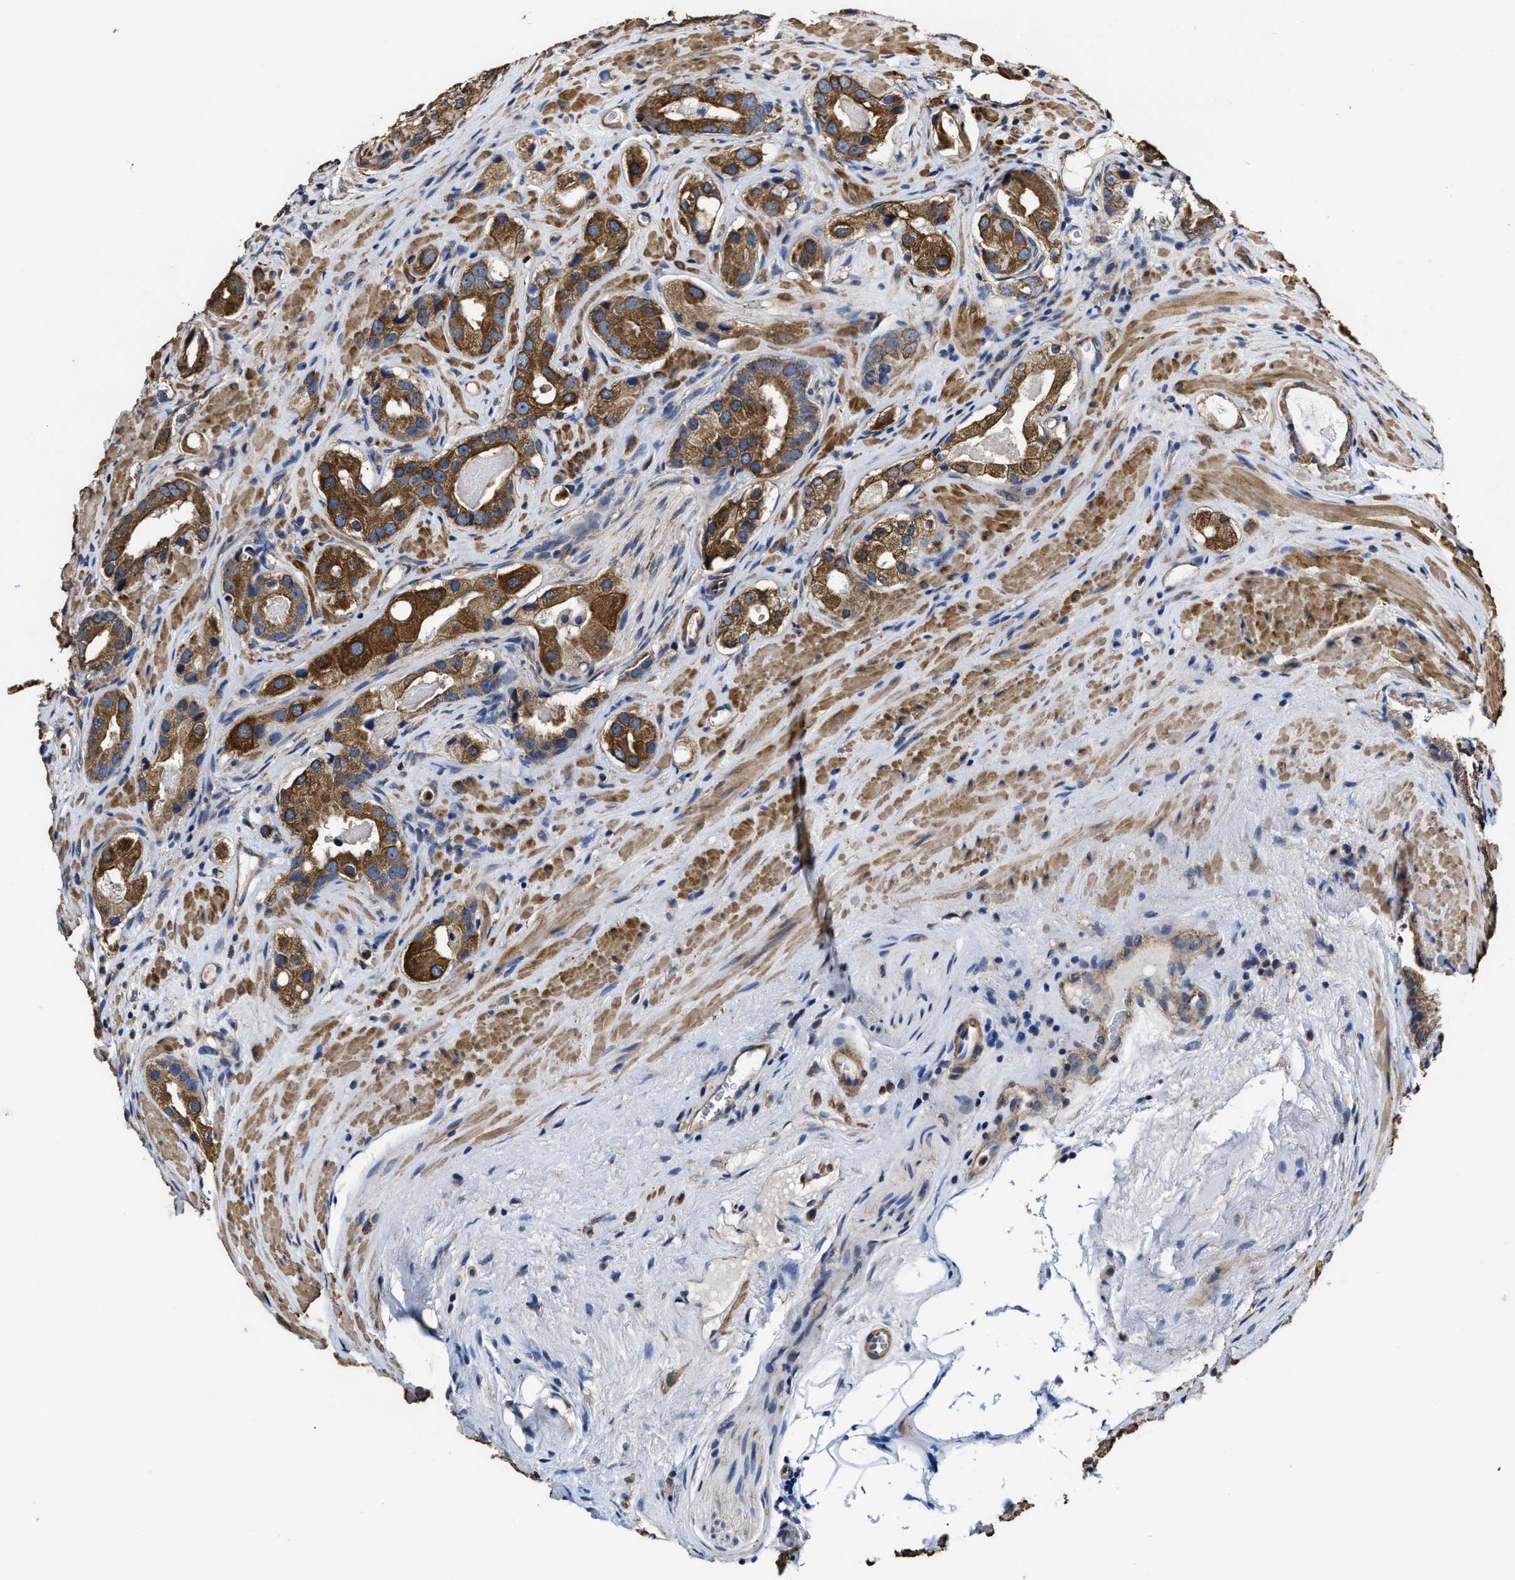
{"staining": {"intensity": "strong", "quantity": ">75%", "location": "cytoplasmic/membranous"}, "tissue": "prostate cancer", "cell_type": "Tumor cells", "image_type": "cancer", "snomed": [{"axis": "morphology", "description": "Adenocarcinoma, High grade"}, {"axis": "topography", "description": "Prostate"}], "caption": "Prostate cancer (high-grade adenocarcinoma) stained with a protein marker displays strong staining in tumor cells.", "gene": "SFXN4", "patient": {"sex": "male", "age": 63}}